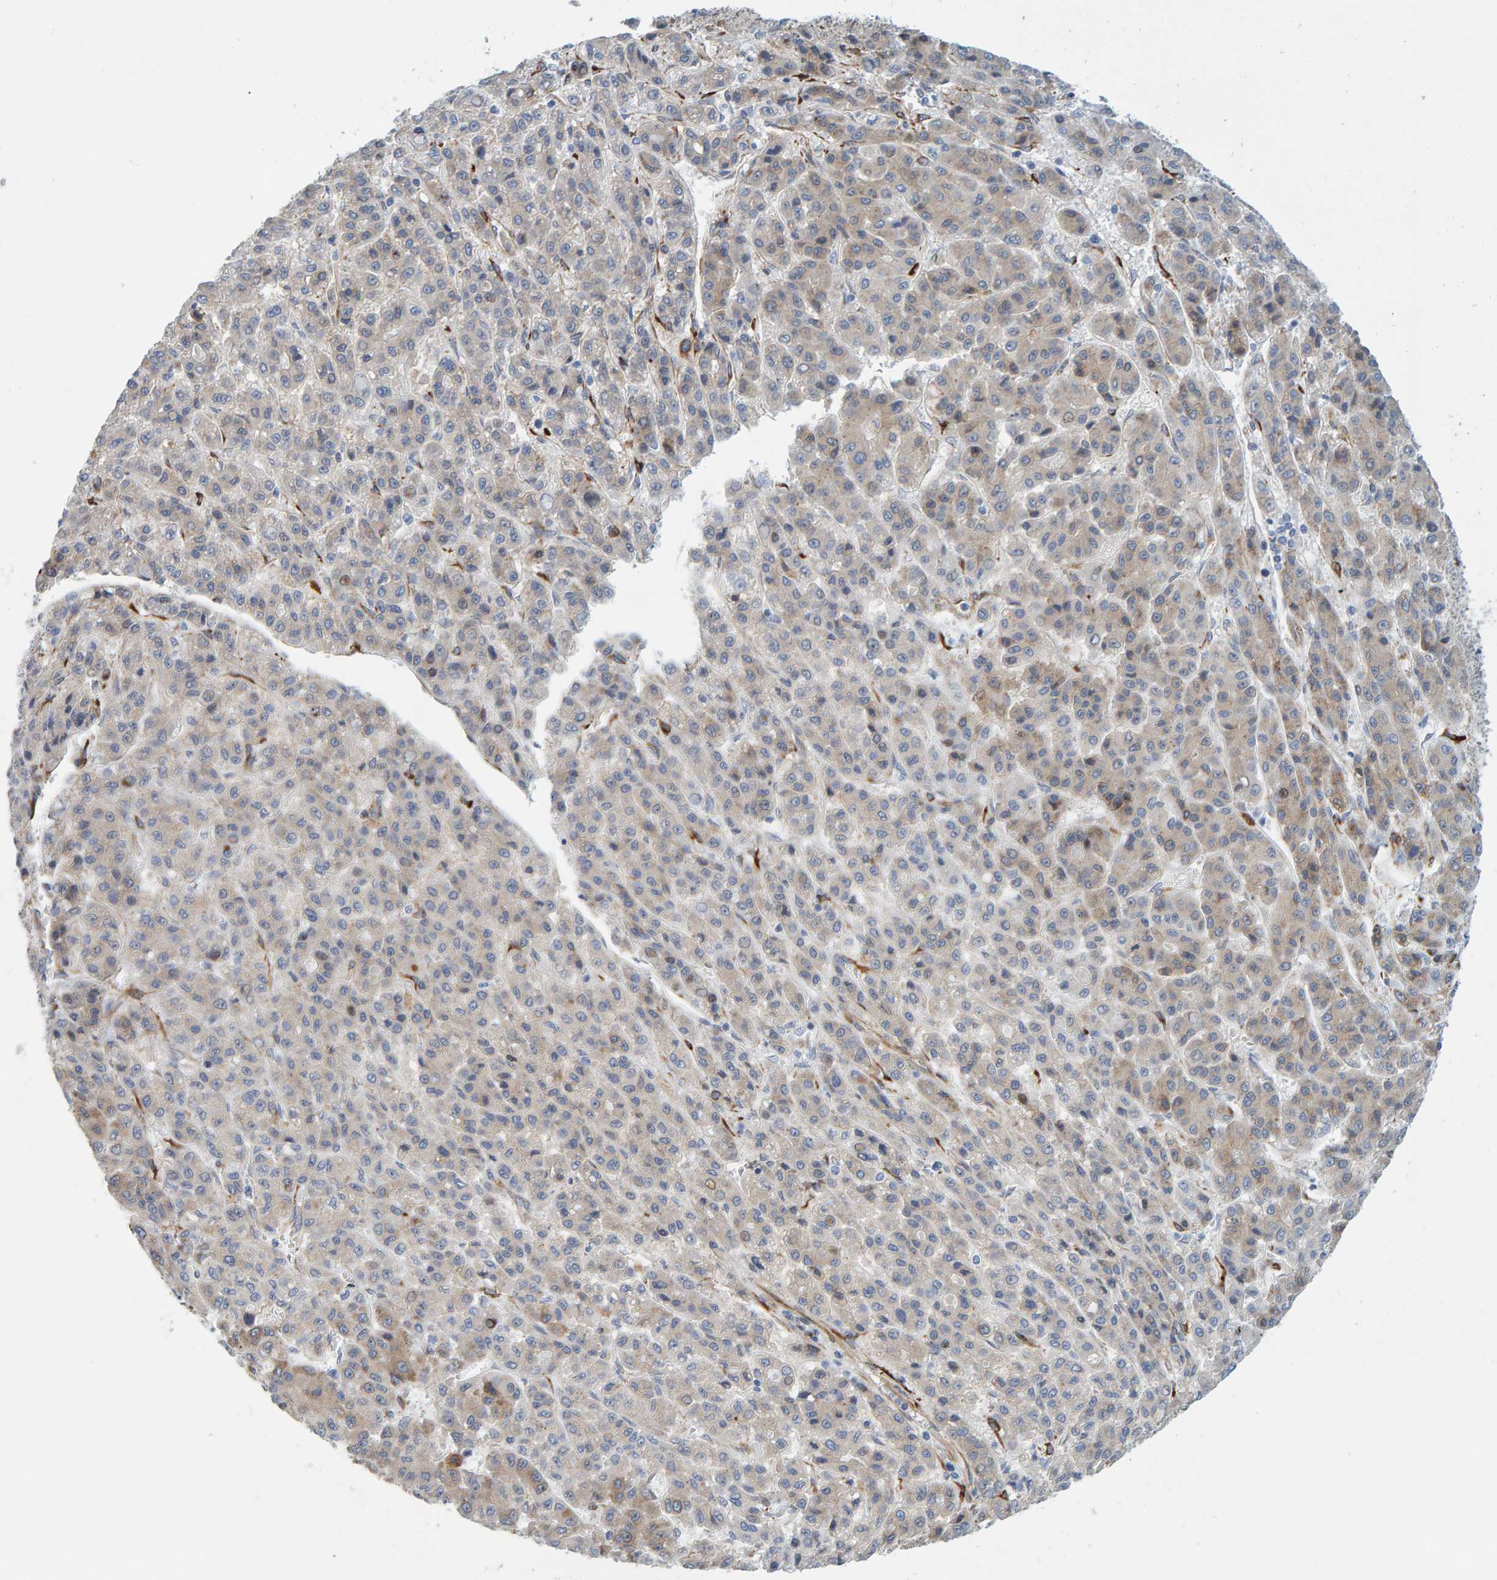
{"staining": {"intensity": "weak", "quantity": "<25%", "location": "cytoplasmic/membranous"}, "tissue": "liver cancer", "cell_type": "Tumor cells", "image_type": "cancer", "snomed": [{"axis": "morphology", "description": "Carcinoma, Hepatocellular, NOS"}, {"axis": "topography", "description": "Liver"}], "caption": "Hepatocellular carcinoma (liver) stained for a protein using immunohistochemistry demonstrates no staining tumor cells.", "gene": "MMP16", "patient": {"sex": "male", "age": 70}}